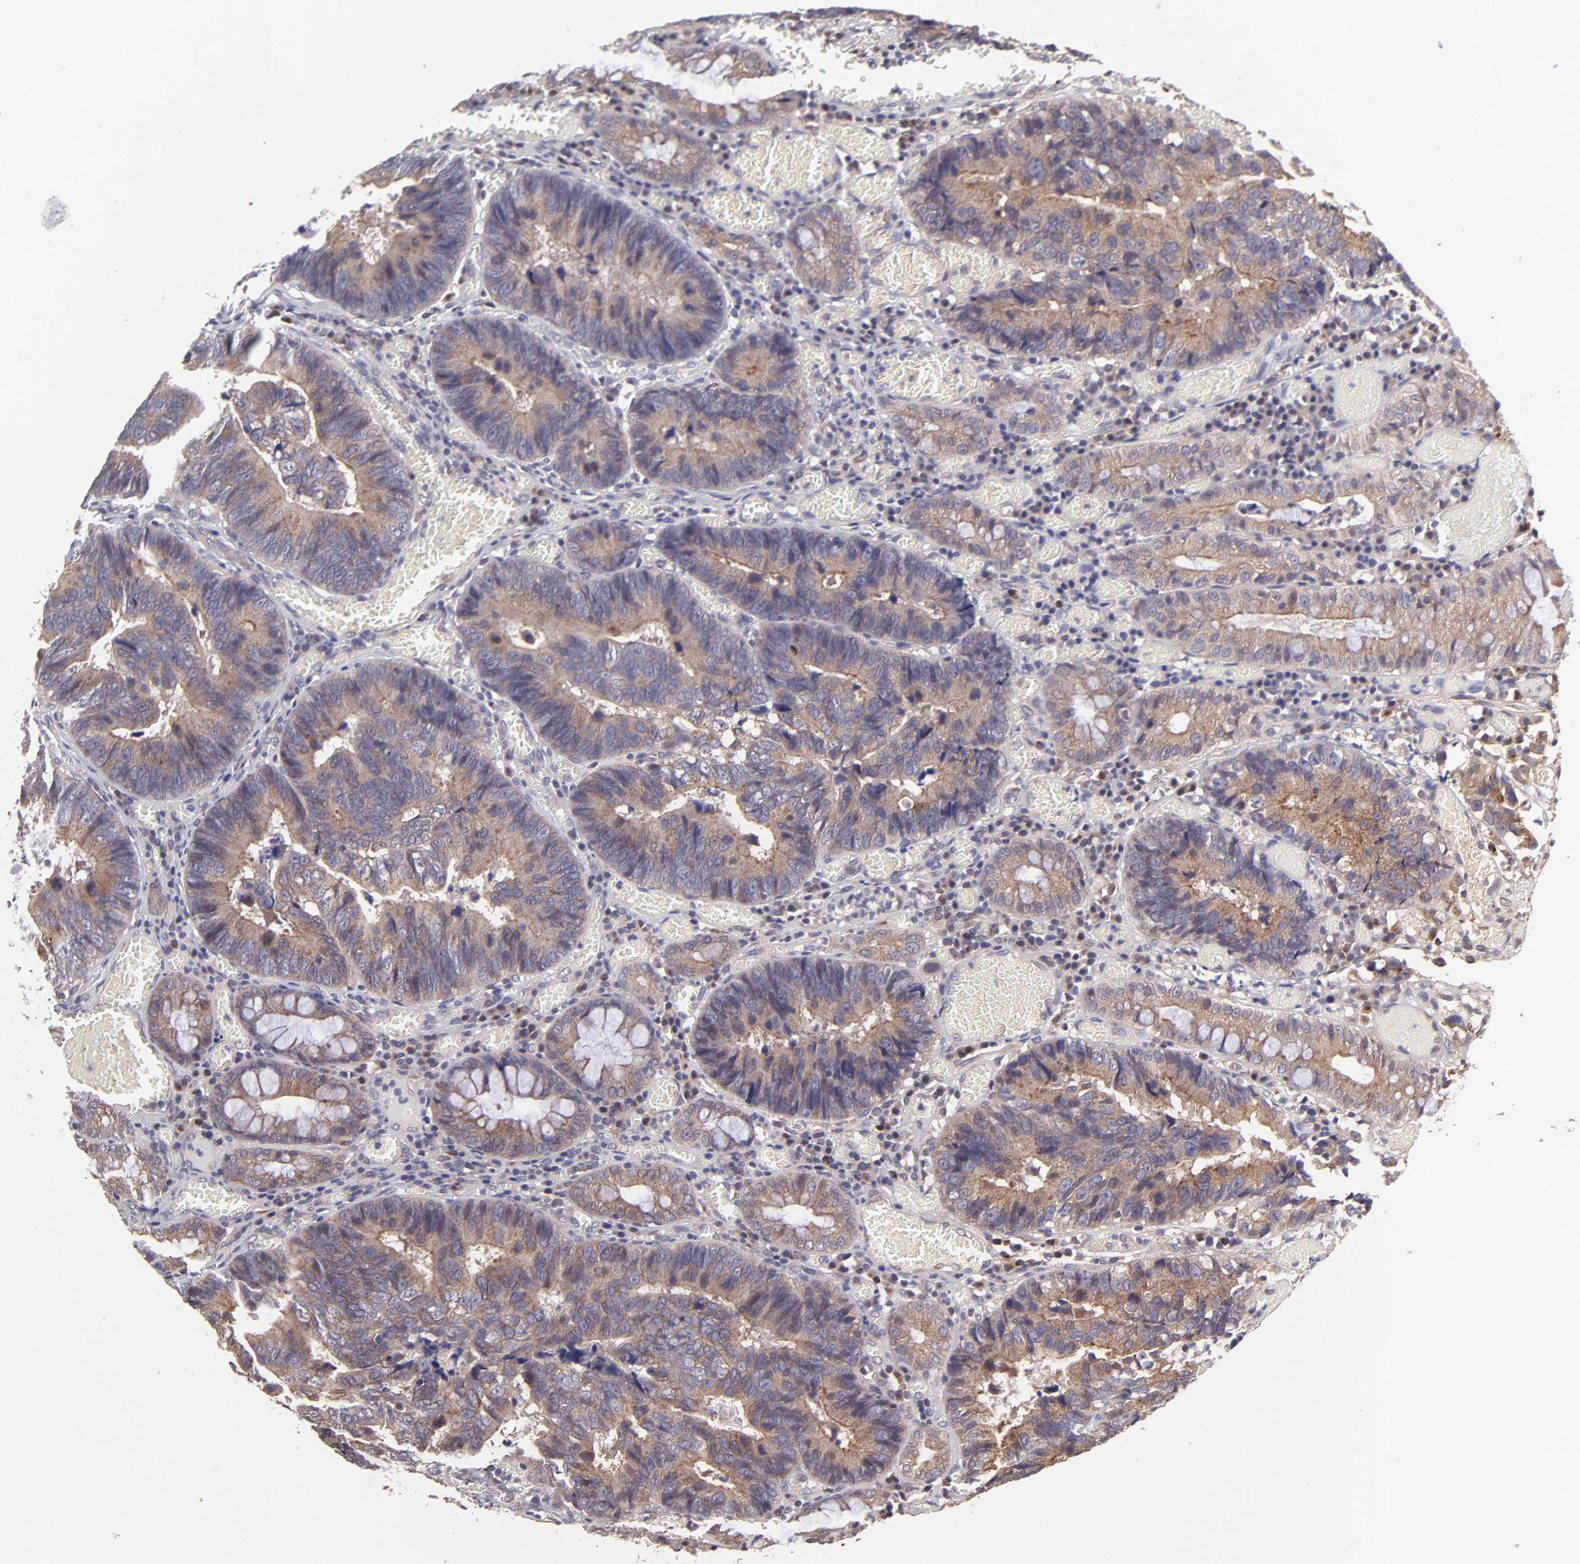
{"staining": {"intensity": "strong", "quantity": ">75%", "location": "cytoplasmic/membranous"}, "tissue": "colorectal cancer", "cell_type": "Tumor cells", "image_type": "cancer", "snomed": [{"axis": "morphology", "description": "Adenocarcinoma, NOS"}, {"axis": "topography", "description": "Rectum"}], "caption": "Protein staining of adenocarcinoma (colorectal) tissue shows strong cytoplasmic/membranous staining in about >75% of tumor cells. Ihc stains the protein in brown and the nuclei are stained blue.", "gene": "NSF", "patient": {"sex": "female", "age": 98}}